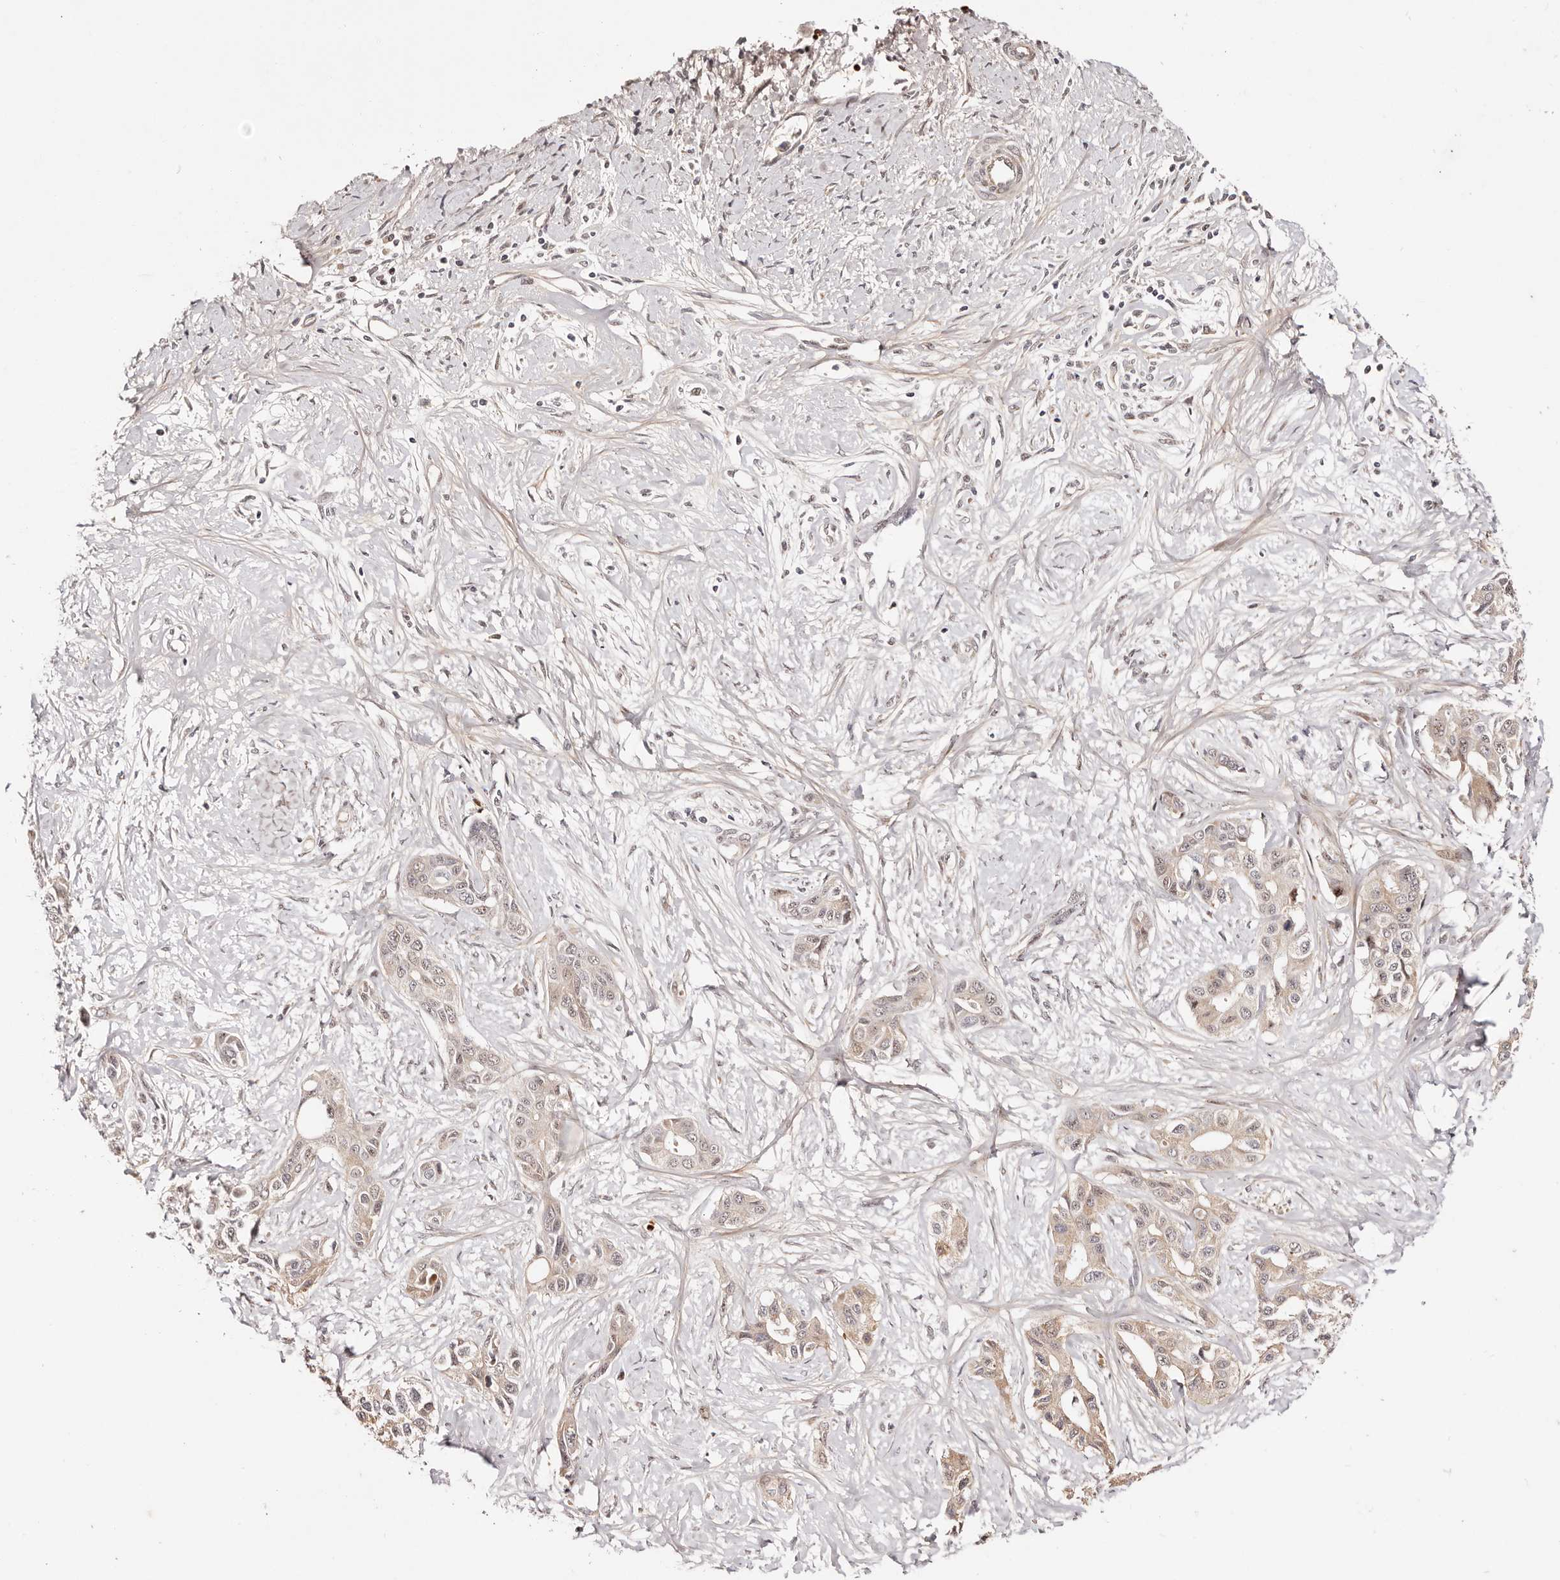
{"staining": {"intensity": "weak", "quantity": "25%-75%", "location": "cytoplasmic/membranous,nuclear"}, "tissue": "liver cancer", "cell_type": "Tumor cells", "image_type": "cancer", "snomed": [{"axis": "morphology", "description": "Cholangiocarcinoma"}, {"axis": "topography", "description": "Liver"}], "caption": "An image showing weak cytoplasmic/membranous and nuclear expression in about 25%-75% of tumor cells in liver cancer (cholangiocarcinoma), as visualized by brown immunohistochemical staining.", "gene": "WRN", "patient": {"sex": "male", "age": 59}}